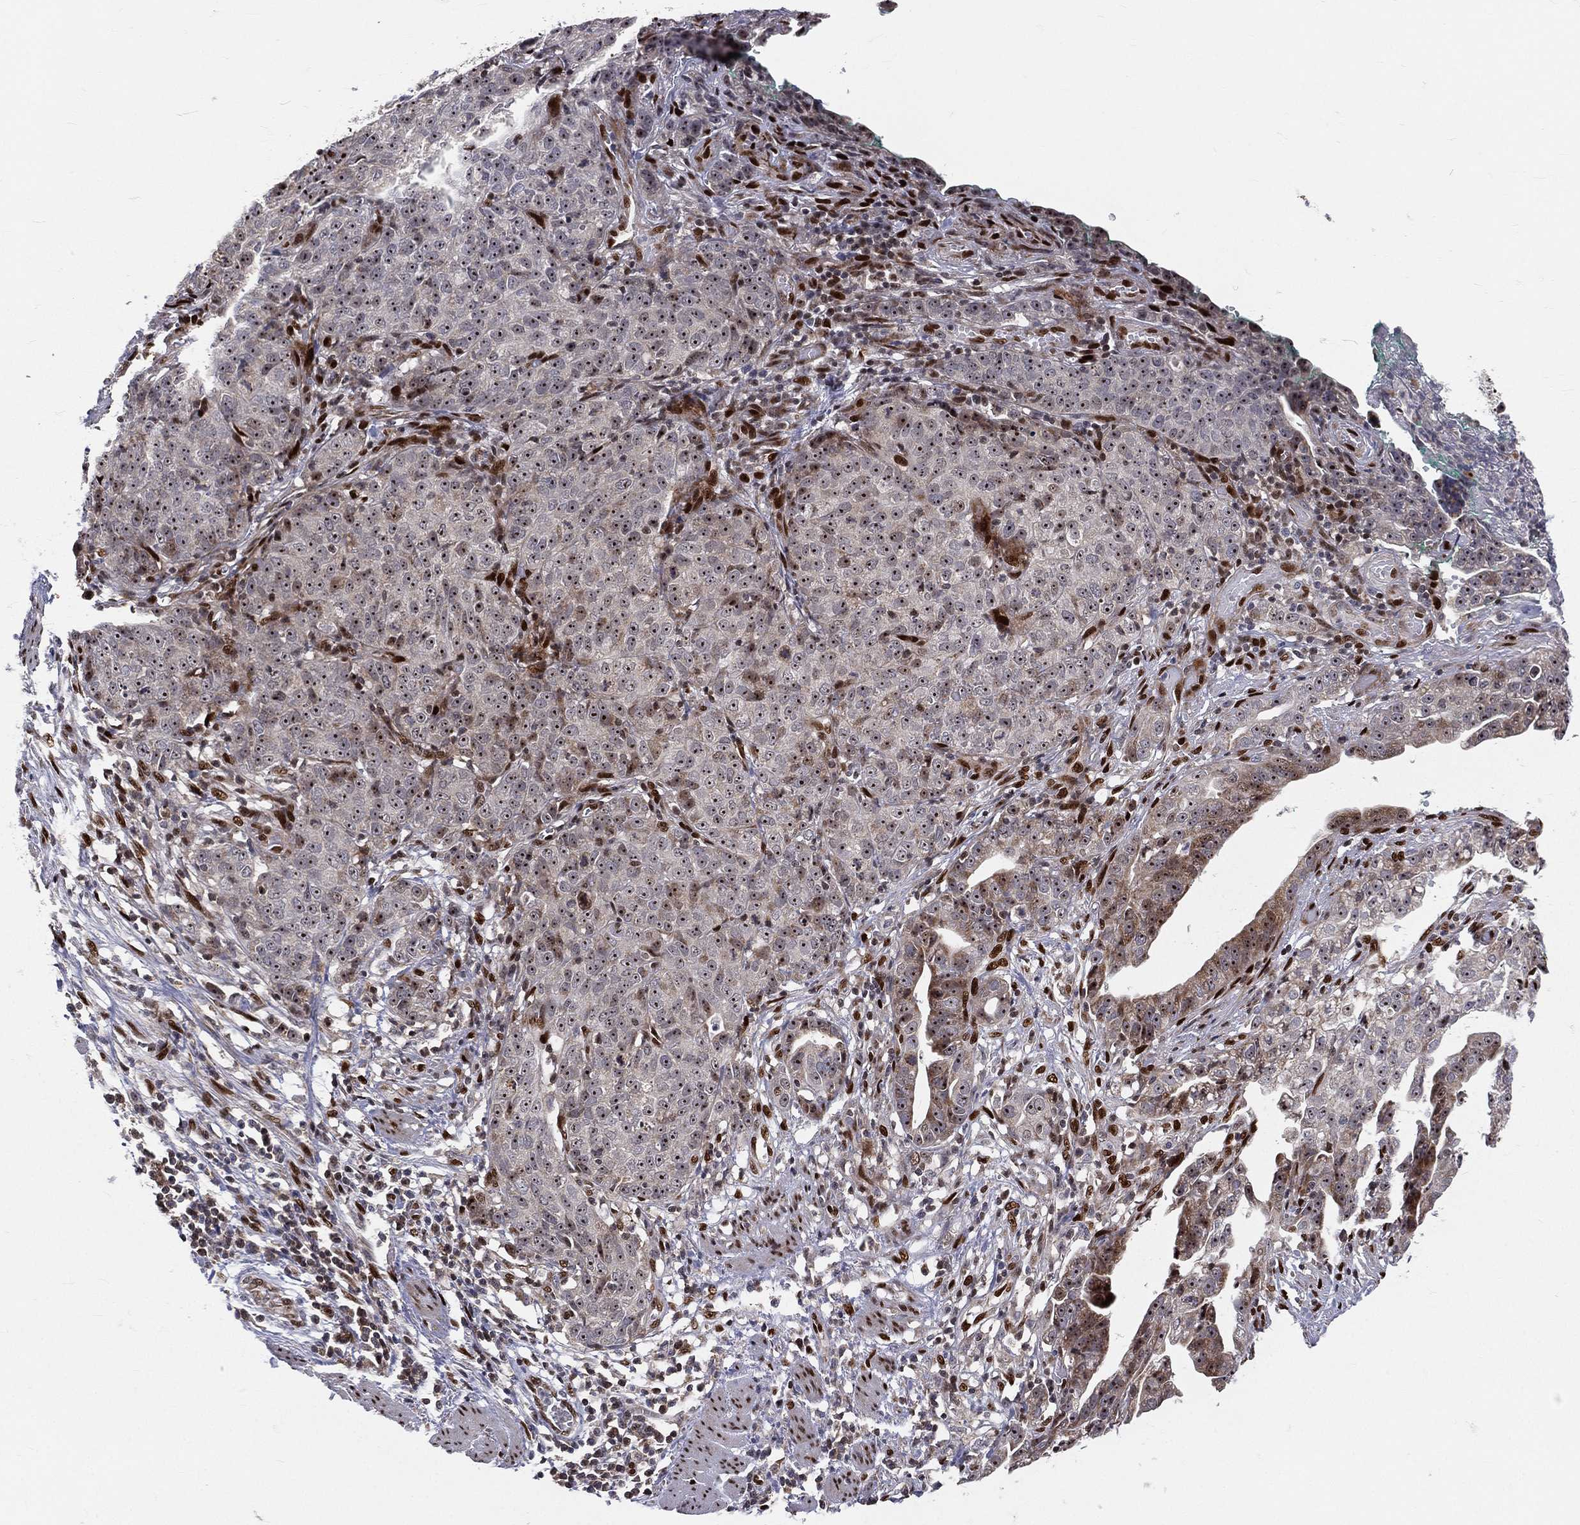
{"staining": {"intensity": "moderate", "quantity": "<25%", "location": "cytoplasmic/membranous,nuclear"}, "tissue": "stomach cancer", "cell_type": "Tumor cells", "image_type": "cancer", "snomed": [{"axis": "morphology", "description": "Adenocarcinoma, NOS"}, {"axis": "topography", "description": "Stomach, upper"}], "caption": "Stomach cancer stained with DAB (3,3'-diaminobenzidine) IHC reveals low levels of moderate cytoplasmic/membranous and nuclear positivity in approximately <25% of tumor cells.", "gene": "ZEB1", "patient": {"sex": "female", "age": 67}}